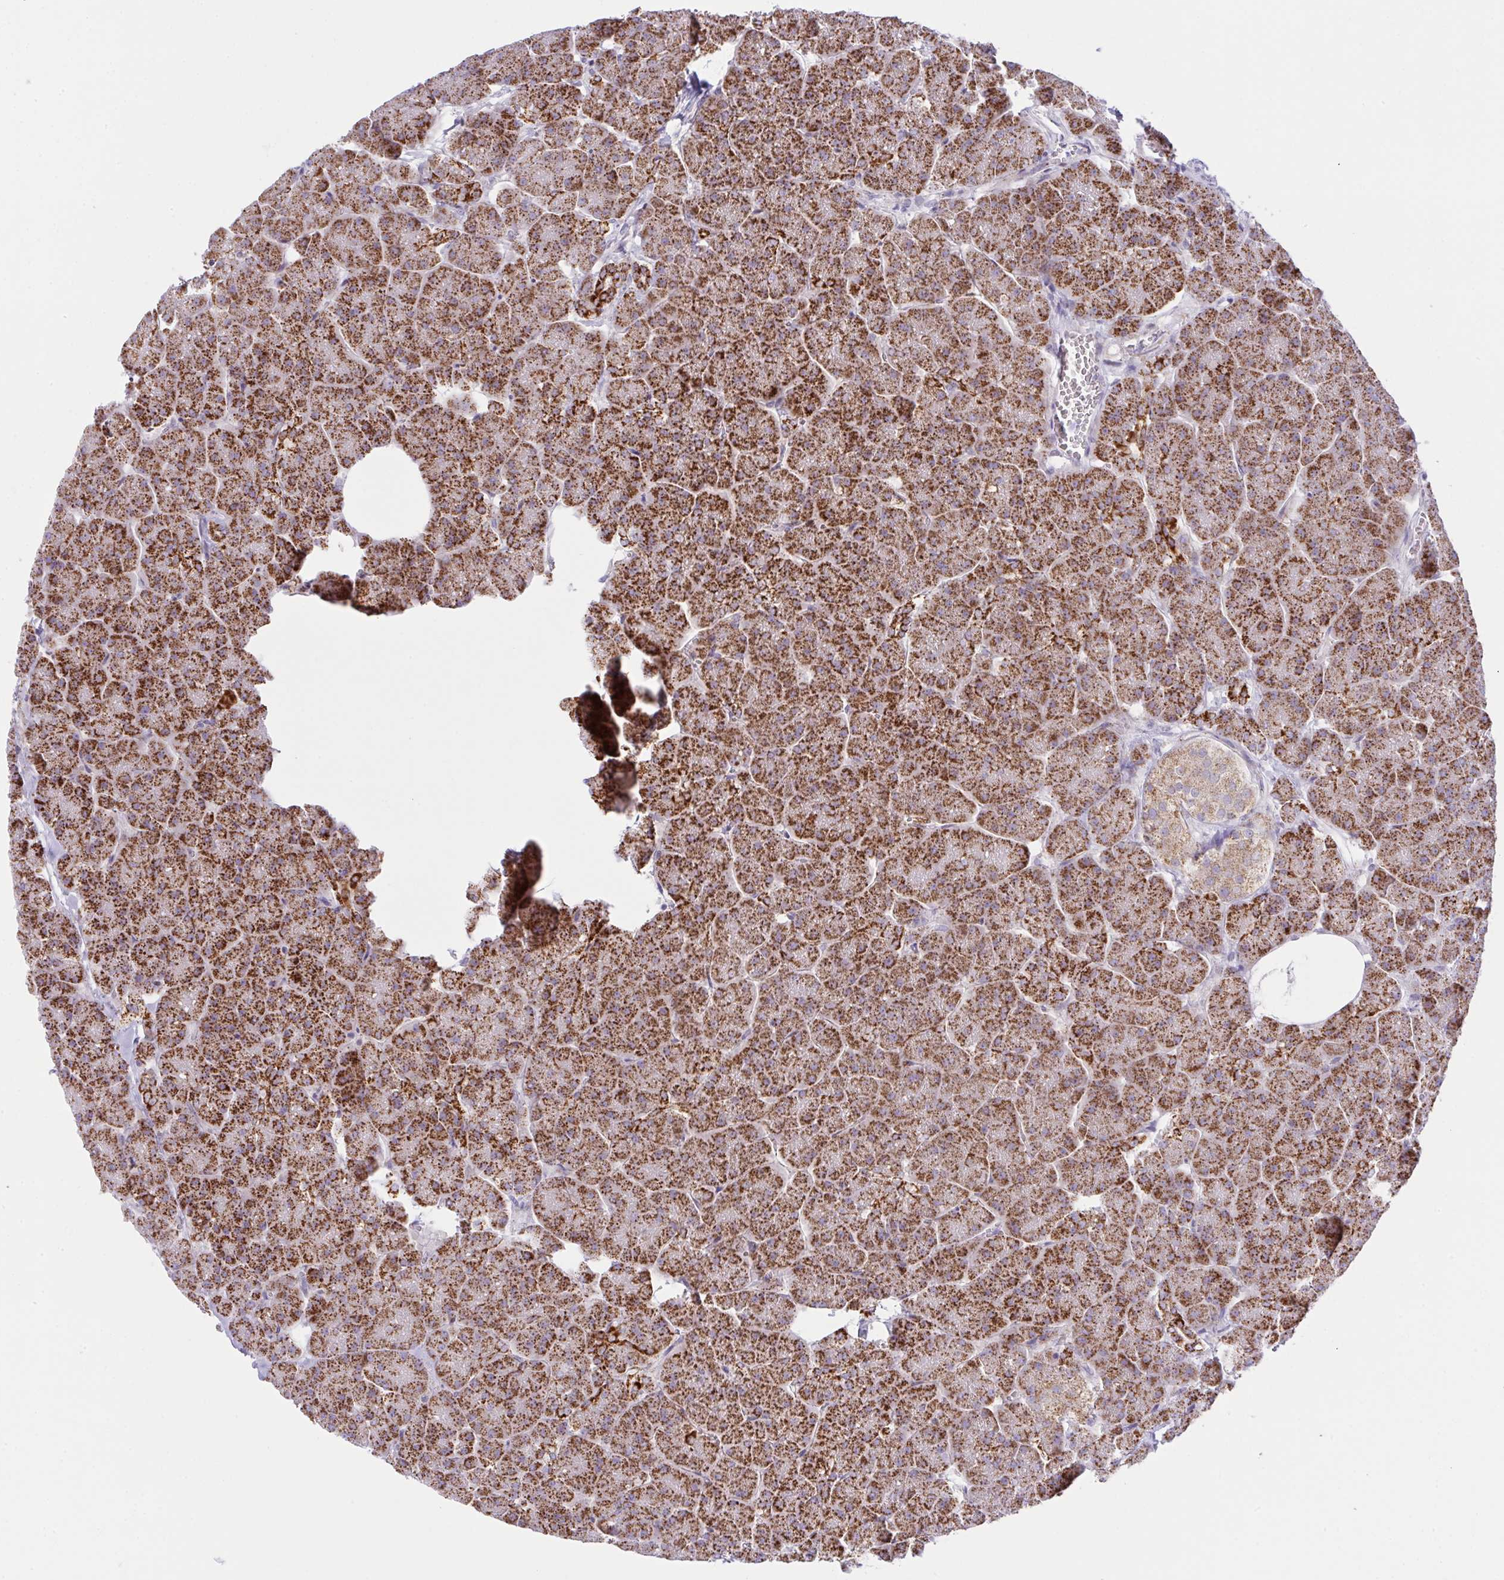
{"staining": {"intensity": "strong", "quantity": ">75%", "location": "cytoplasmic/membranous"}, "tissue": "pancreas", "cell_type": "Exocrine glandular cells", "image_type": "normal", "snomed": [{"axis": "morphology", "description": "Normal tissue, NOS"}, {"axis": "topography", "description": "Pancreas"}, {"axis": "topography", "description": "Peripheral nerve tissue"}], "caption": "A photomicrograph showing strong cytoplasmic/membranous positivity in approximately >75% of exocrine glandular cells in unremarkable pancreas, as visualized by brown immunohistochemical staining.", "gene": "CHDH", "patient": {"sex": "male", "age": 54}}